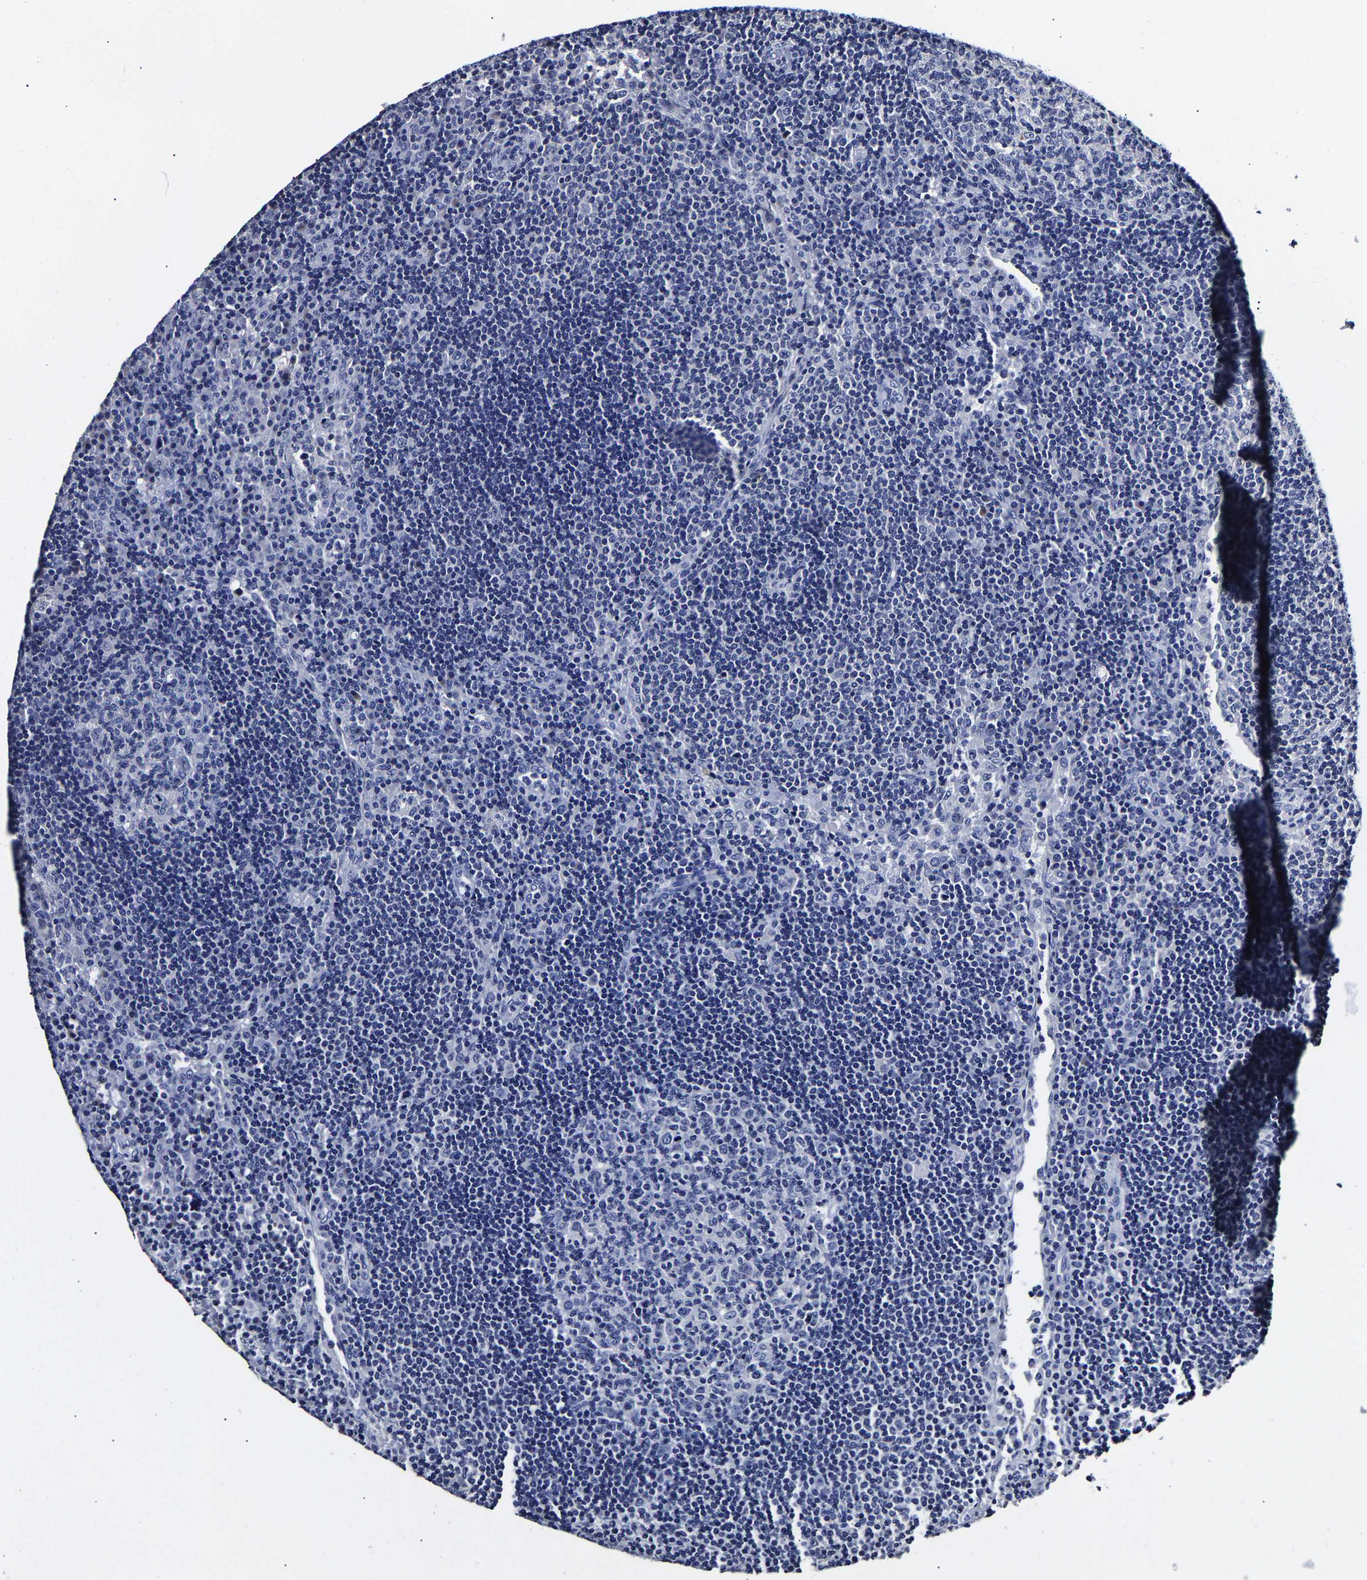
{"staining": {"intensity": "negative", "quantity": "none", "location": "none"}, "tissue": "lymph node", "cell_type": "Germinal center cells", "image_type": "normal", "snomed": [{"axis": "morphology", "description": "Normal tissue, NOS"}, {"axis": "topography", "description": "Lymph node"}], "caption": "A histopathology image of lymph node stained for a protein demonstrates no brown staining in germinal center cells. (DAB (3,3'-diaminobenzidine) immunohistochemistry (IHC) with hematoxylin counter stain).", "gene": "AKAP4", "patient": {"sex": "female", "age": 53}}